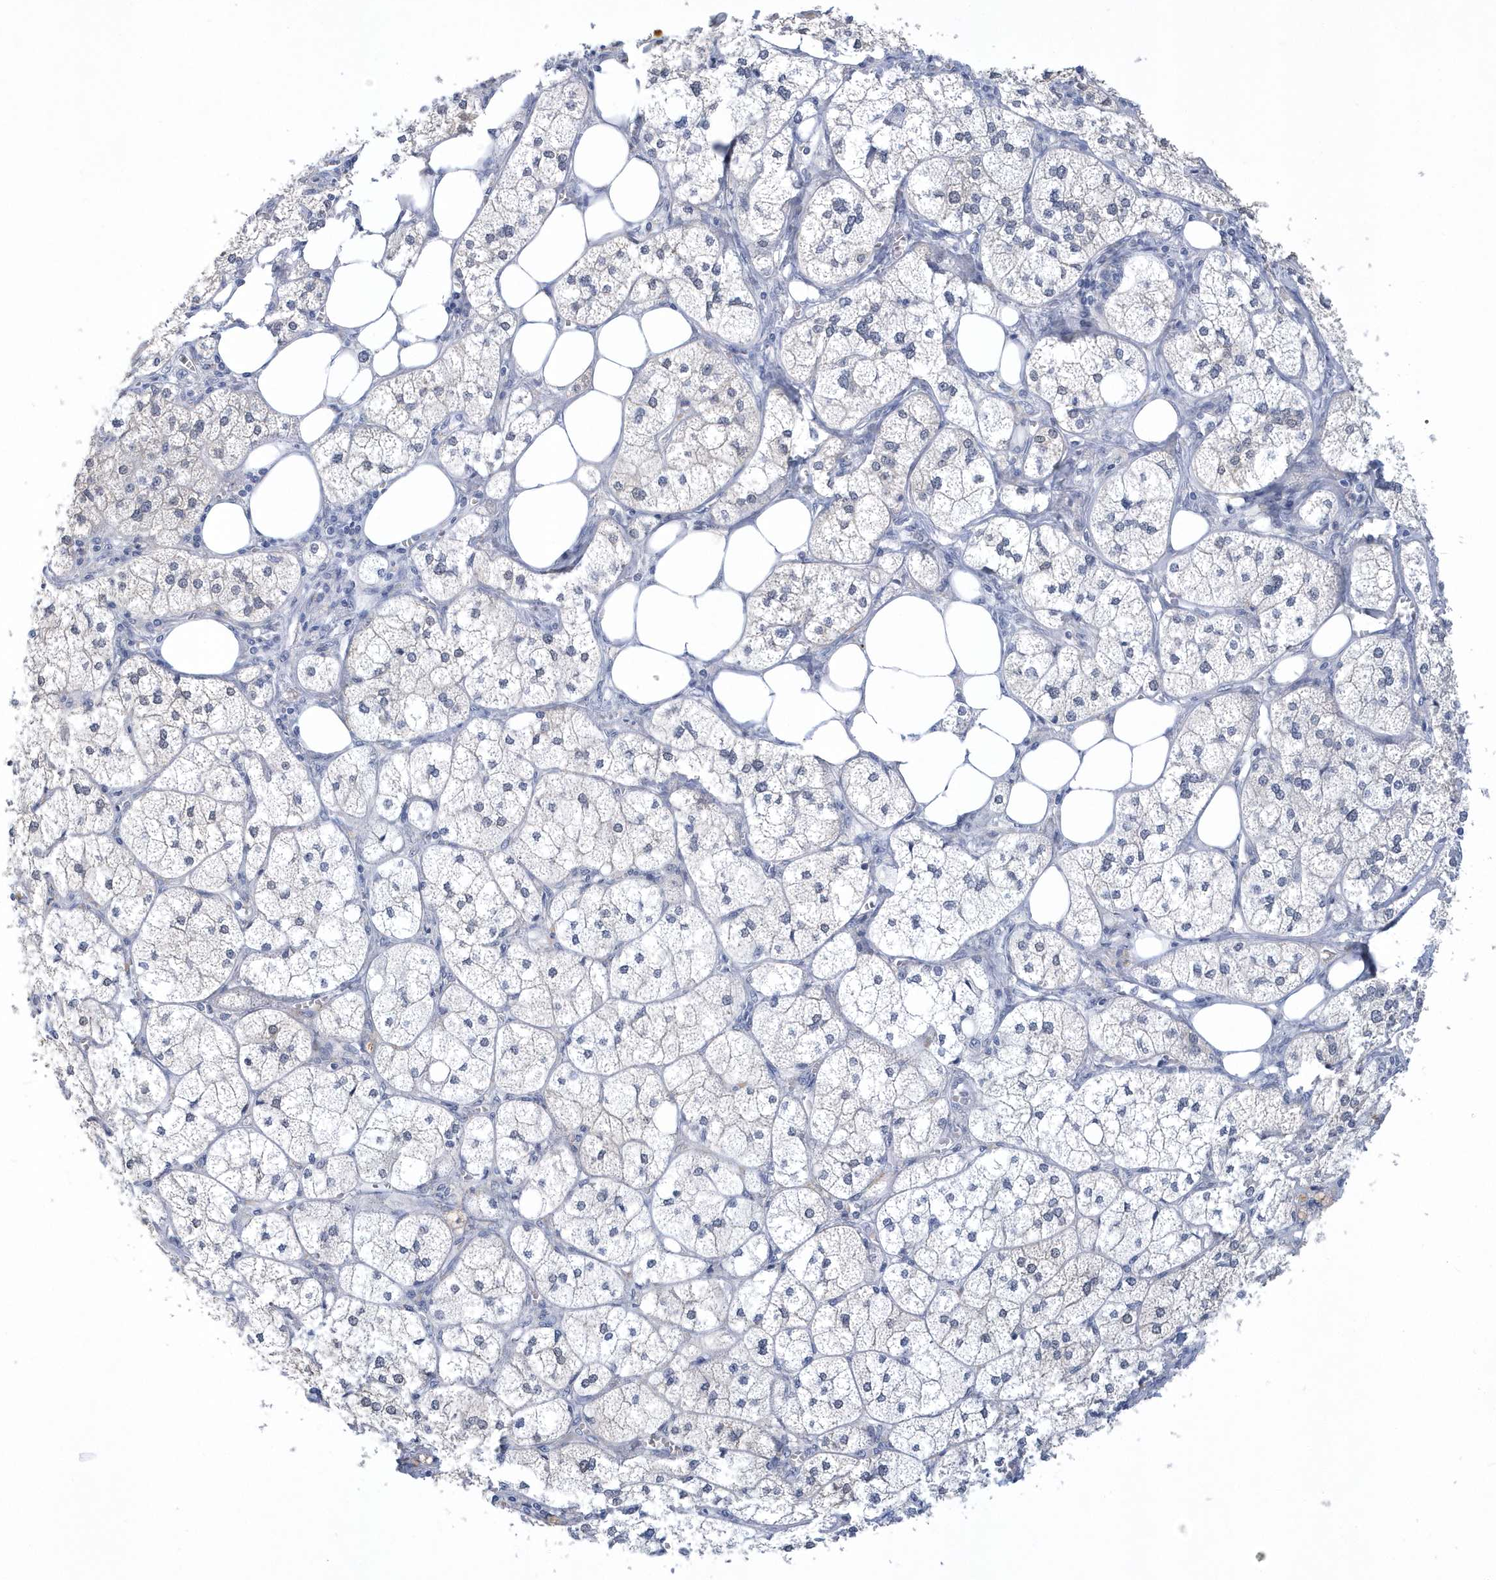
{"staining": {"intensity": "weak", "quantity": "<25%", "location": "cytoplasmic/membranous"}, "tissue": "adrenal gland", "cell_type": "Glandular cells", "image_type": "normal", "snomed": [{"axis": "morphology", "description": "Normal tissue, NOS"}, {"axis": "topography", "description": "Adrenal gland"}], "caption": "DAB (3,3'-diaminobenzidine) immunohistochemical staining of normal adrenal gland demonstrates no significant expression in glandular cells.", "gene": "SRGAP3", "patient": {"sex": "female", "age": 61}}